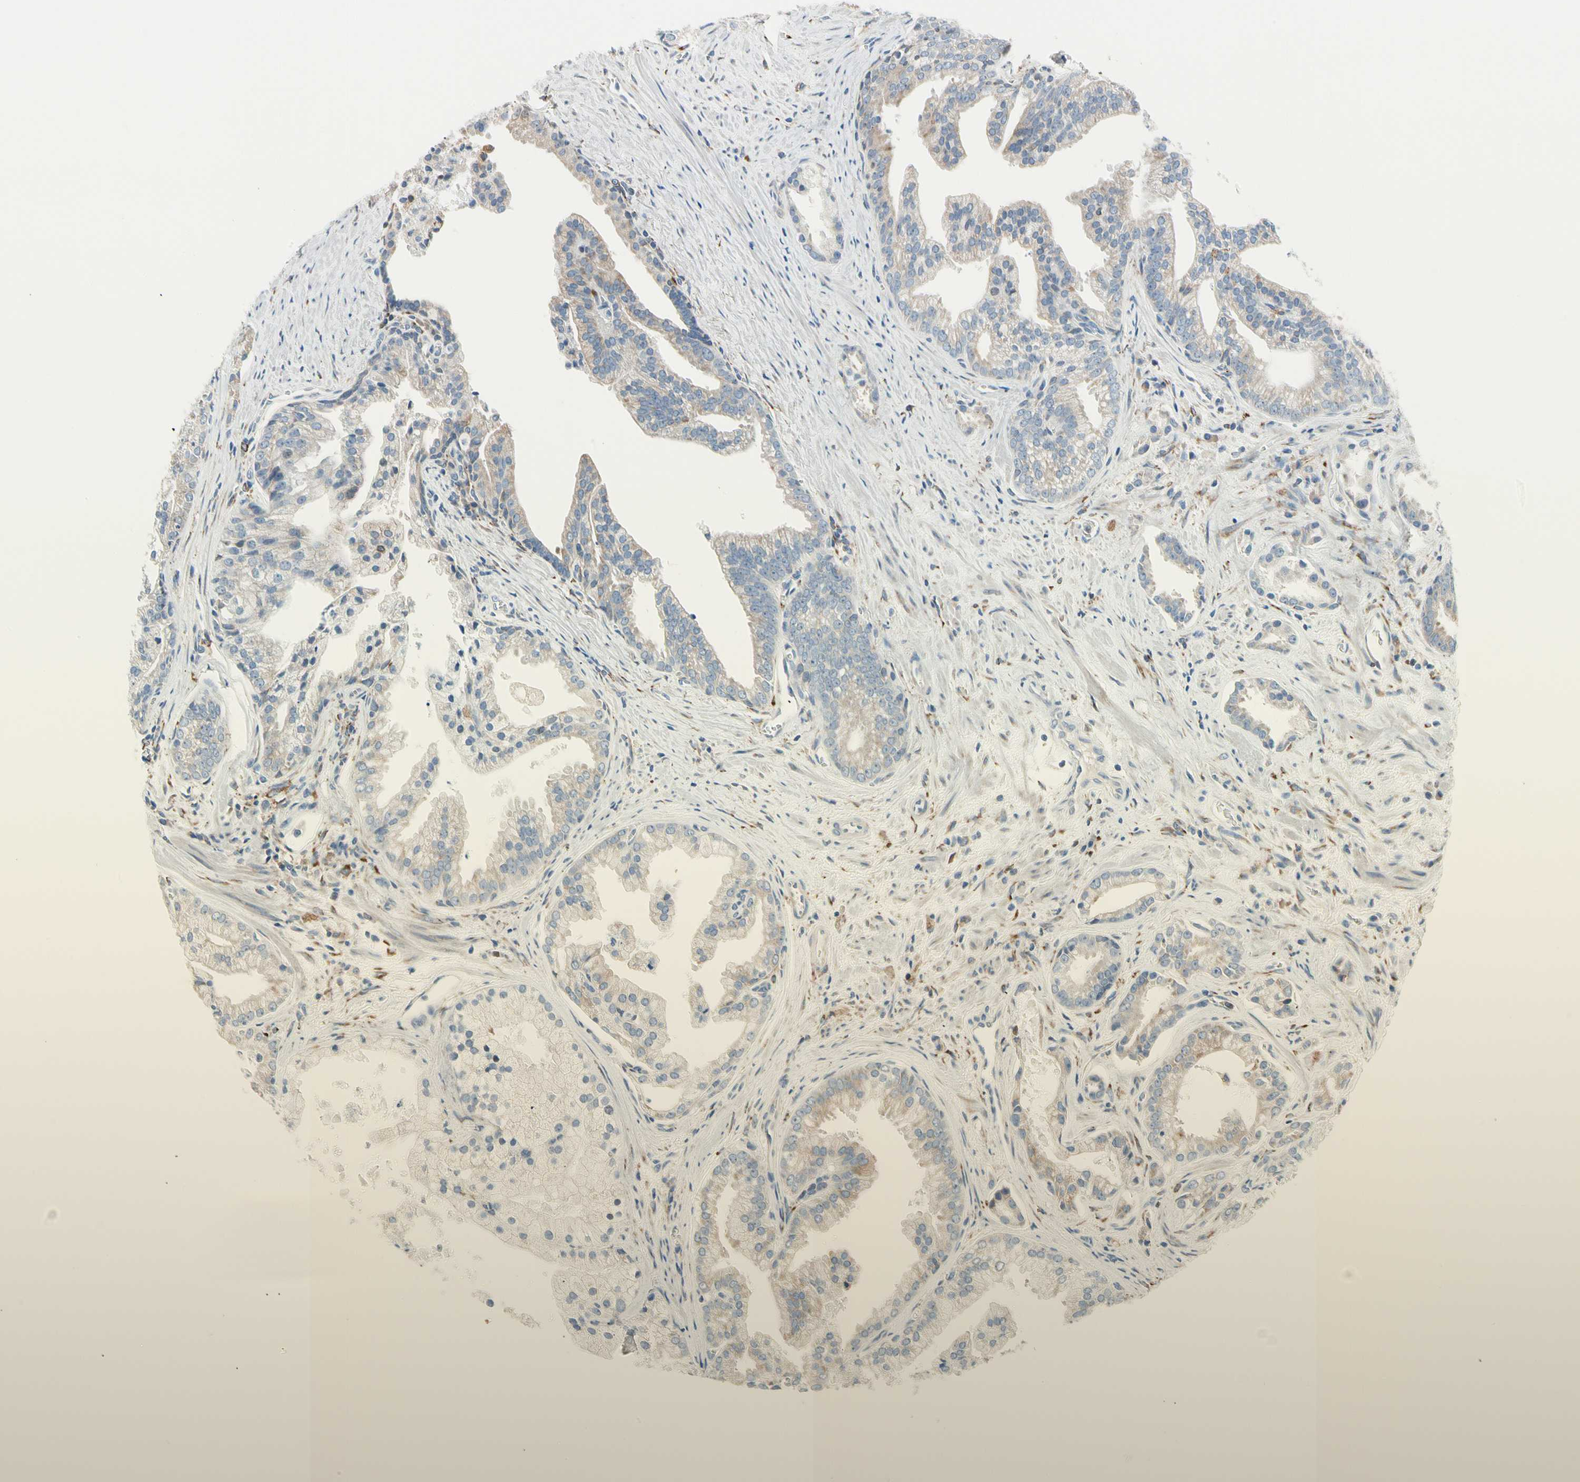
{"staining": {"intensity": "weak", "quantity": "<25%", "location": "cytoplasmic/membranous"}, "tissue": "prostate cancer", "cell_type": "Tumor cells", "image_type": "cancer", "snomed": [{"axis": "morphology", "description": "Adenocarcinoma, High grade"}, {"axis": "topography", "description": "Prostate"}], "caption": "IHC of human prostate high-grade adenocarcinoma shows no positivity in tumor cells. The staining is performed using DAB (3,3'-diaminobenzidine) brown chromogen with nuclei counter-stained in using hematoxylin.", "gene": "LRPAP1", "patient": {"sex": "male", "age": 67}}